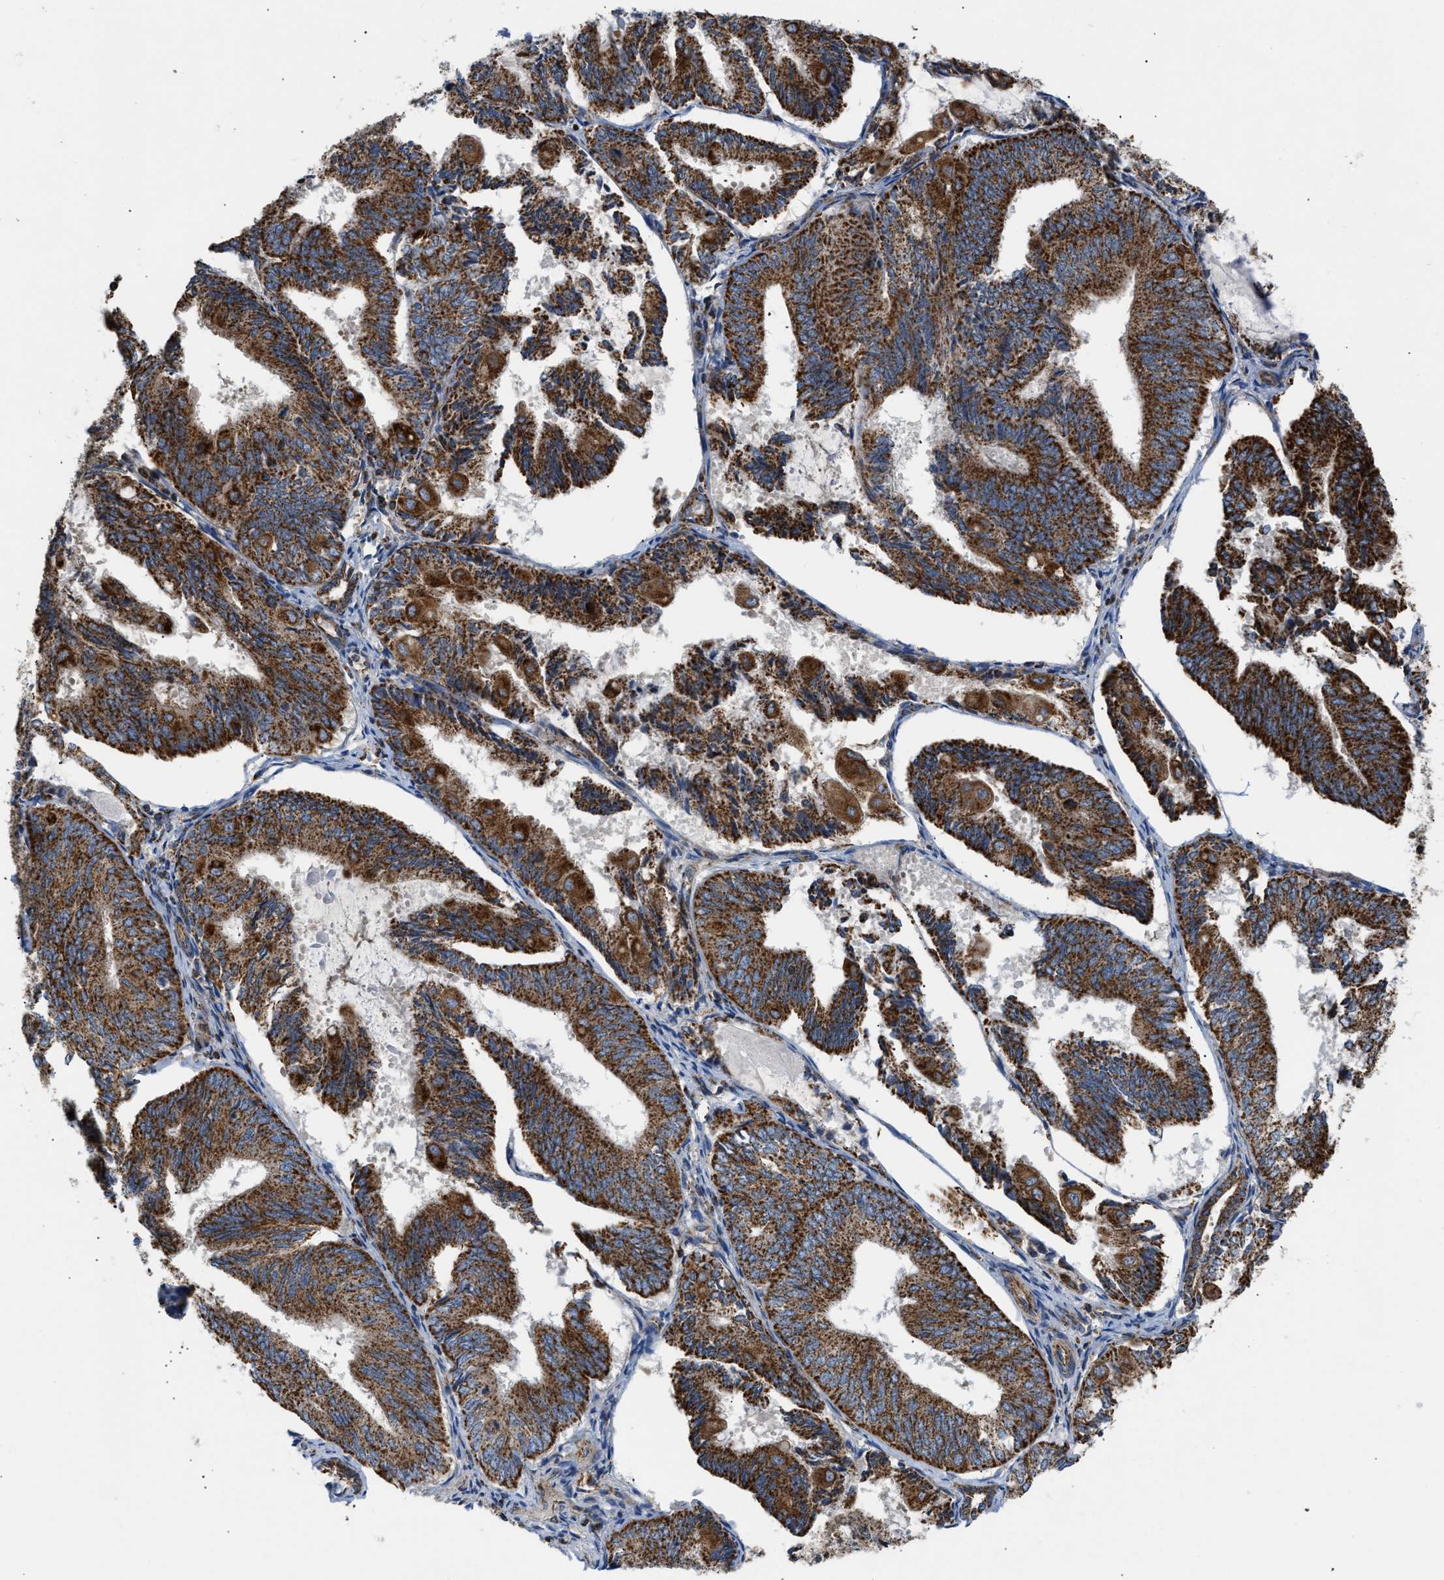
{"staining": {"intensity": "strong", "quantity": ">75%", "location": "cytoplasmic/membranous"}, "tissue": "endometrial cancer", "cell_type": "Tumor cells", "image_type": "cancer", "snomed": [{"axis": "morphology", "description": "Adenocarcinoma, NOS"}, {"axis": "topography", "description": "Endometrium"}], "caption": "This image displays endometrial adenocarcinoma stained with immunohistochemistry (IHC) to label a protein in brown. The cytoplasmic/membranous of tumor cells show strong positivity for the protein. Nuclei are counter-stained blue.", "gene": "OPTN", "patient": {"sex": "female", "age": 81}}